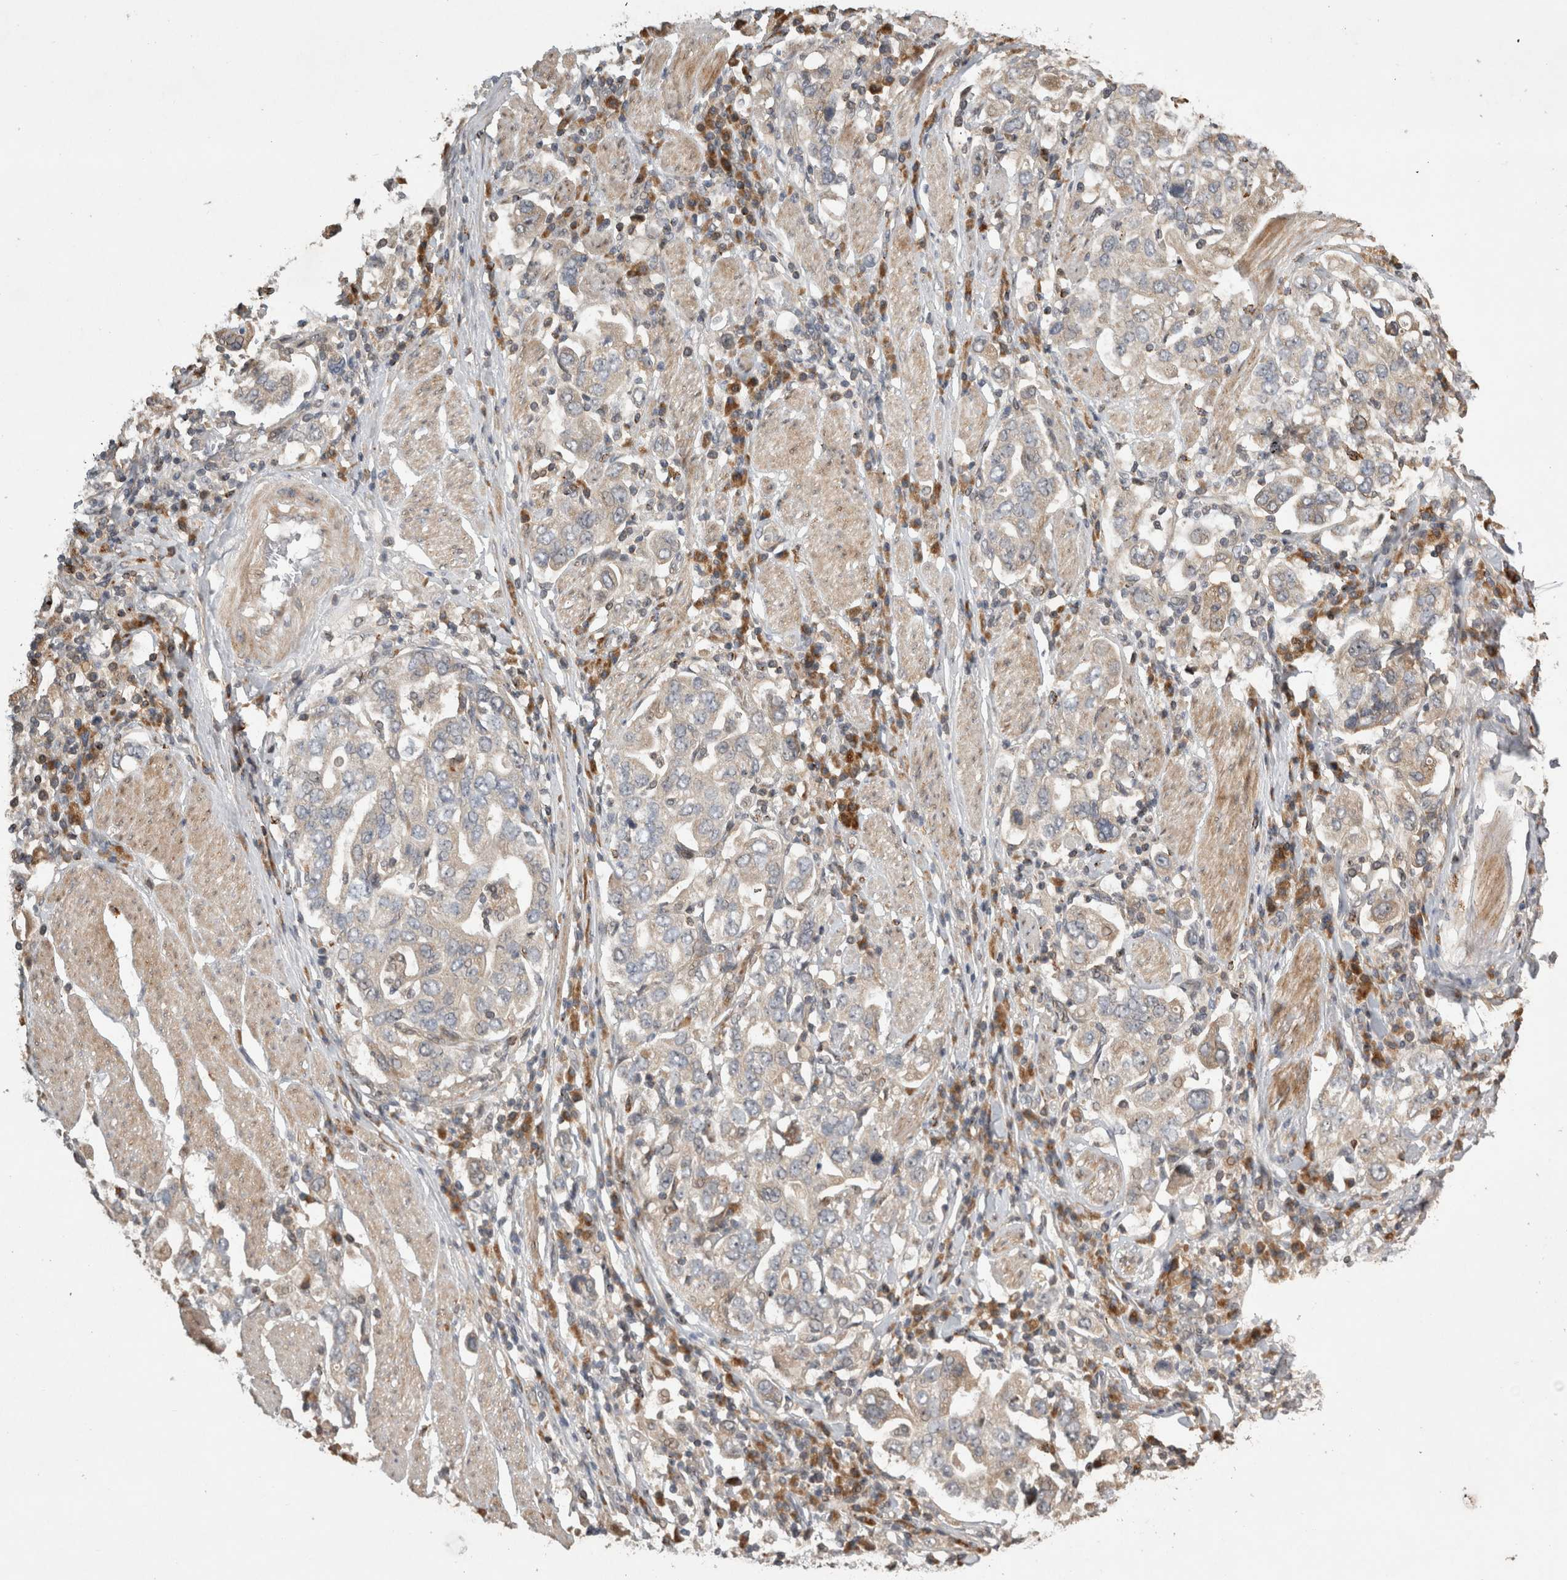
{"staining": {"intensity": "weak", "quantity": "25%-75%", "location": "cytoplasmic/membranous"}, "tissue": "stomach cancer", "cell_type": "Tumor cells", "image_type": "cancer", "snomed": [{"axis": "morphology", "description": "Adenocarcinoma, NOS"}, {"axis": "topography", "description": "Stomach, upper"}], "caption": "Protein staining by IHC demonstrates weak cytoplasmic/membranous staining in approximately 25%-75% of tumor cells in adenocarcinoma (stomach). Using DAB (brown) and hematoxylin (blue) stains, captured at high magnification using brightfield microscopy.", "gene": "SERAC1", "patient": {"sex": "male", "age": 62}}